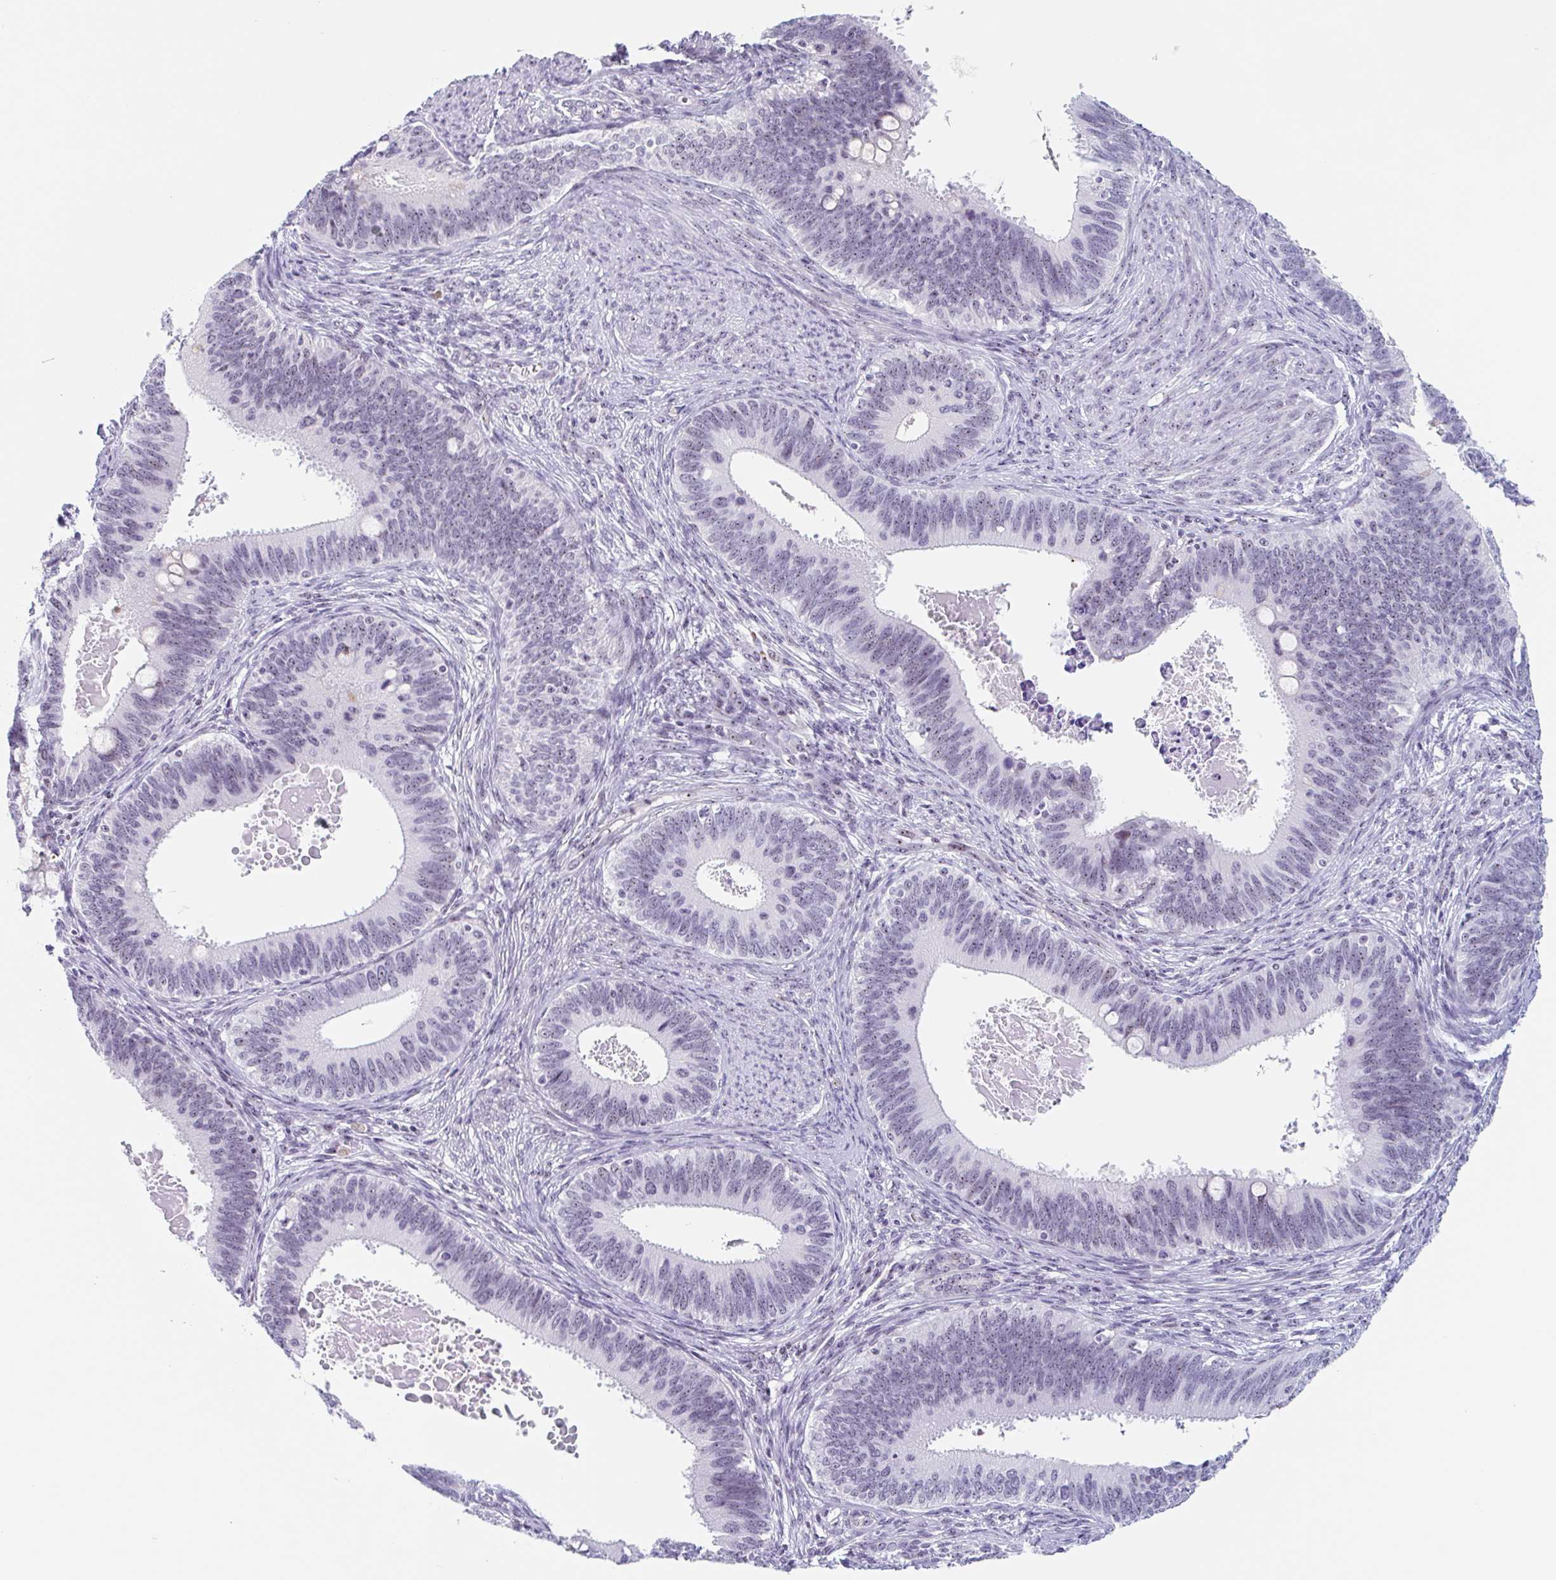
{"staining": {"intensity": "weak", "quantity": "25%-75%", "location": "nuclear"}, "tissue": "cervical cancer", "cell_type": "Tumor cells", "image_type": "cancer", "snomed": [{"axis": "morphology", "description": "Adenocarcinoma, NOS"}, {"axis": "topography", "description": "Cervix"}], "caption": "Cervical cancer tissue exhibits weak nuclear expression in approximately 25%-75% of tumor cells (DAB = brown stain, brightfield microscopy at high magnification).", "gene": "LENG9", "patient": {"sex": "female", "age": 42}}